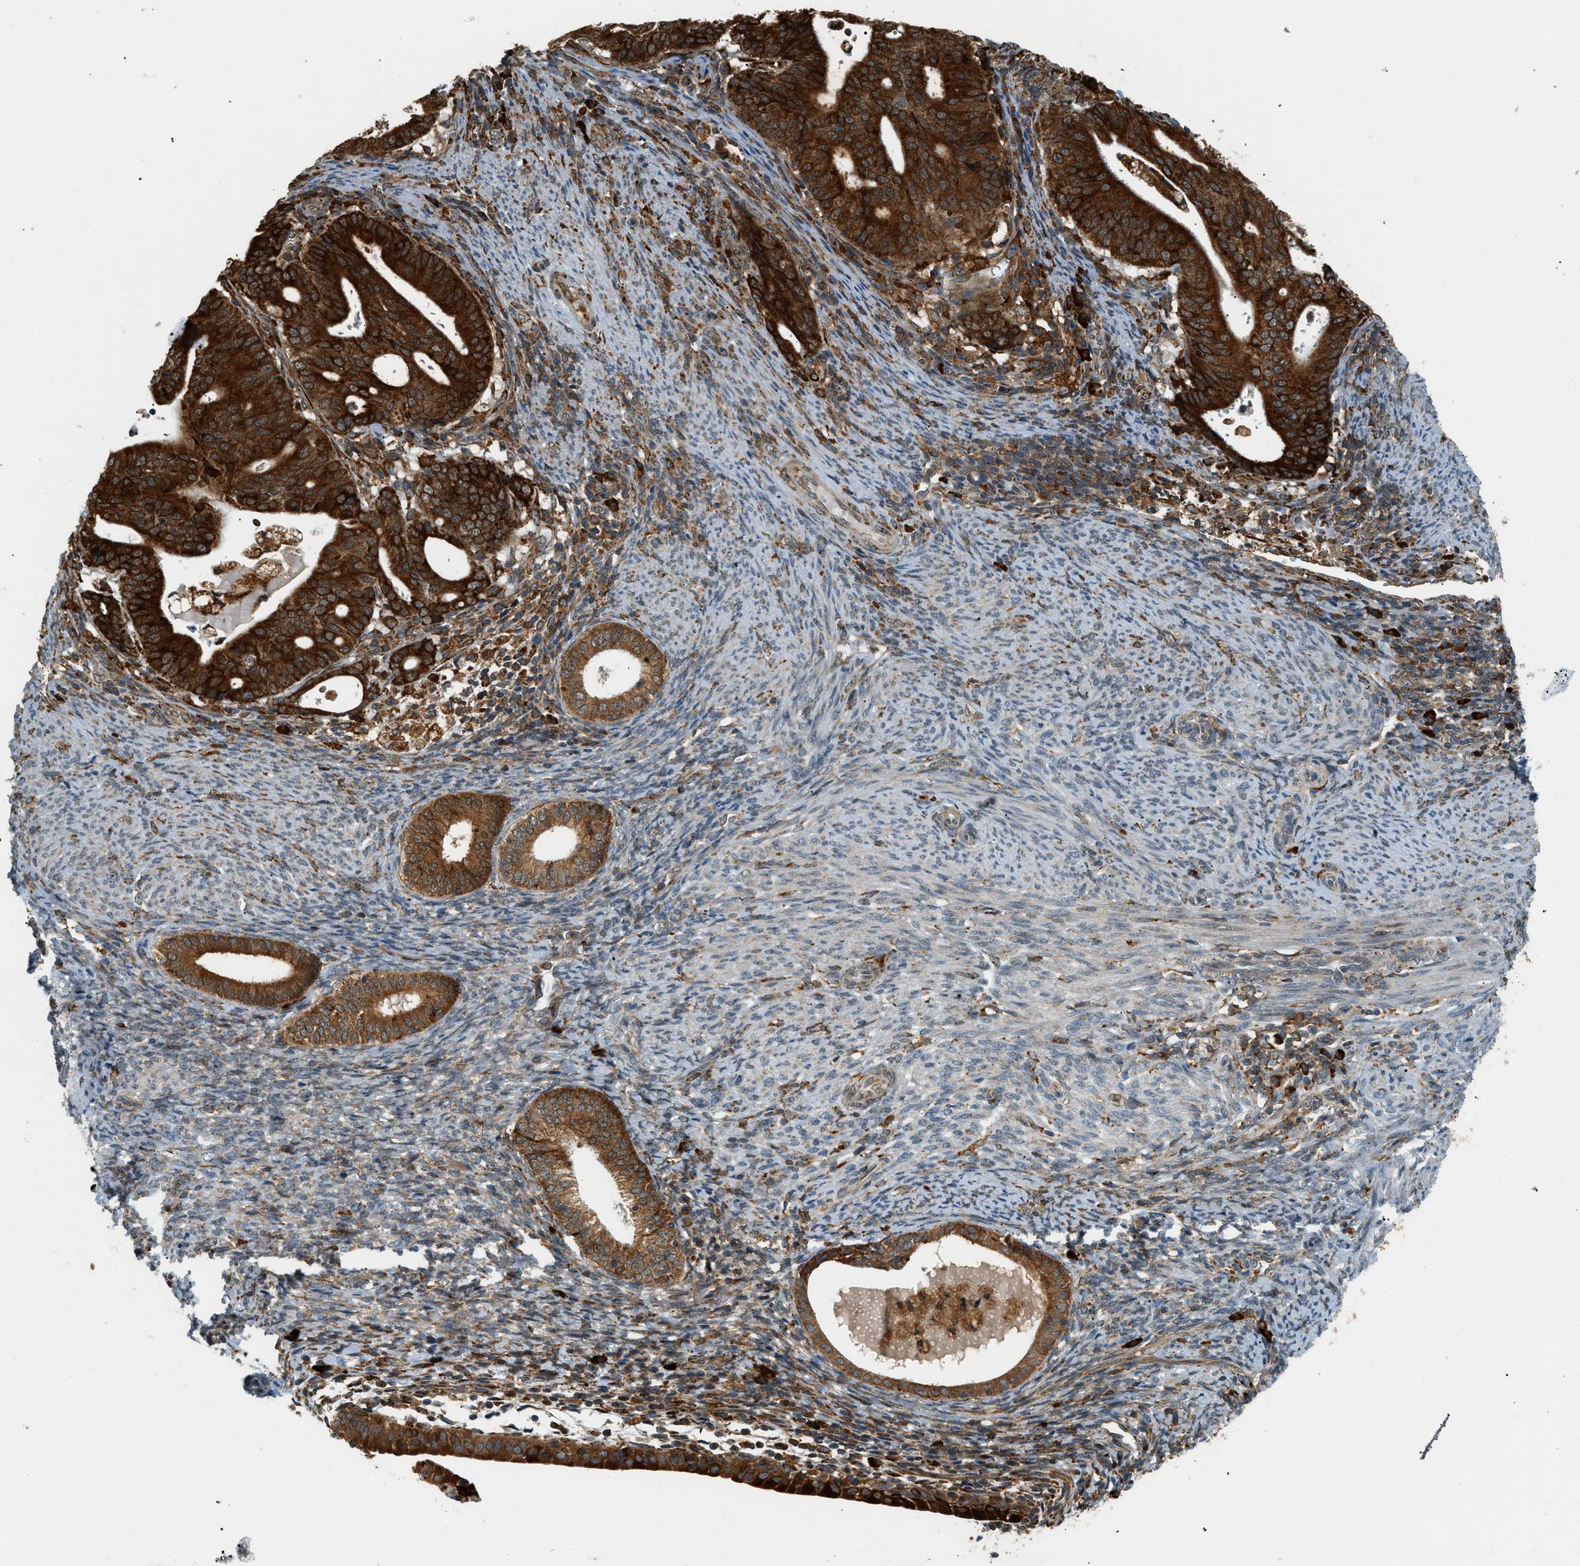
{"staining": {"intensity": "strong", "quantity": ">75%", "location": "cytoplasmic/membranous,nuclear"}, "tissue": "endometrial cancer", "cell_type": "Tumor cells", "image_type": "cancer", "snomed": [{"axis": "morphology", "description": "Adenocarcinoma, NOS"}, {"axis": "topography", "description": "Uterus"}], "caption": "Protein staining of adenocarcinoma (endometrial) tissue shows strong cytoplasmic/membranous and nuclear staining in about >75% of tumor cells.", "gene": "SEMA4D", "patient": {"sex": "female", "age": 83}}